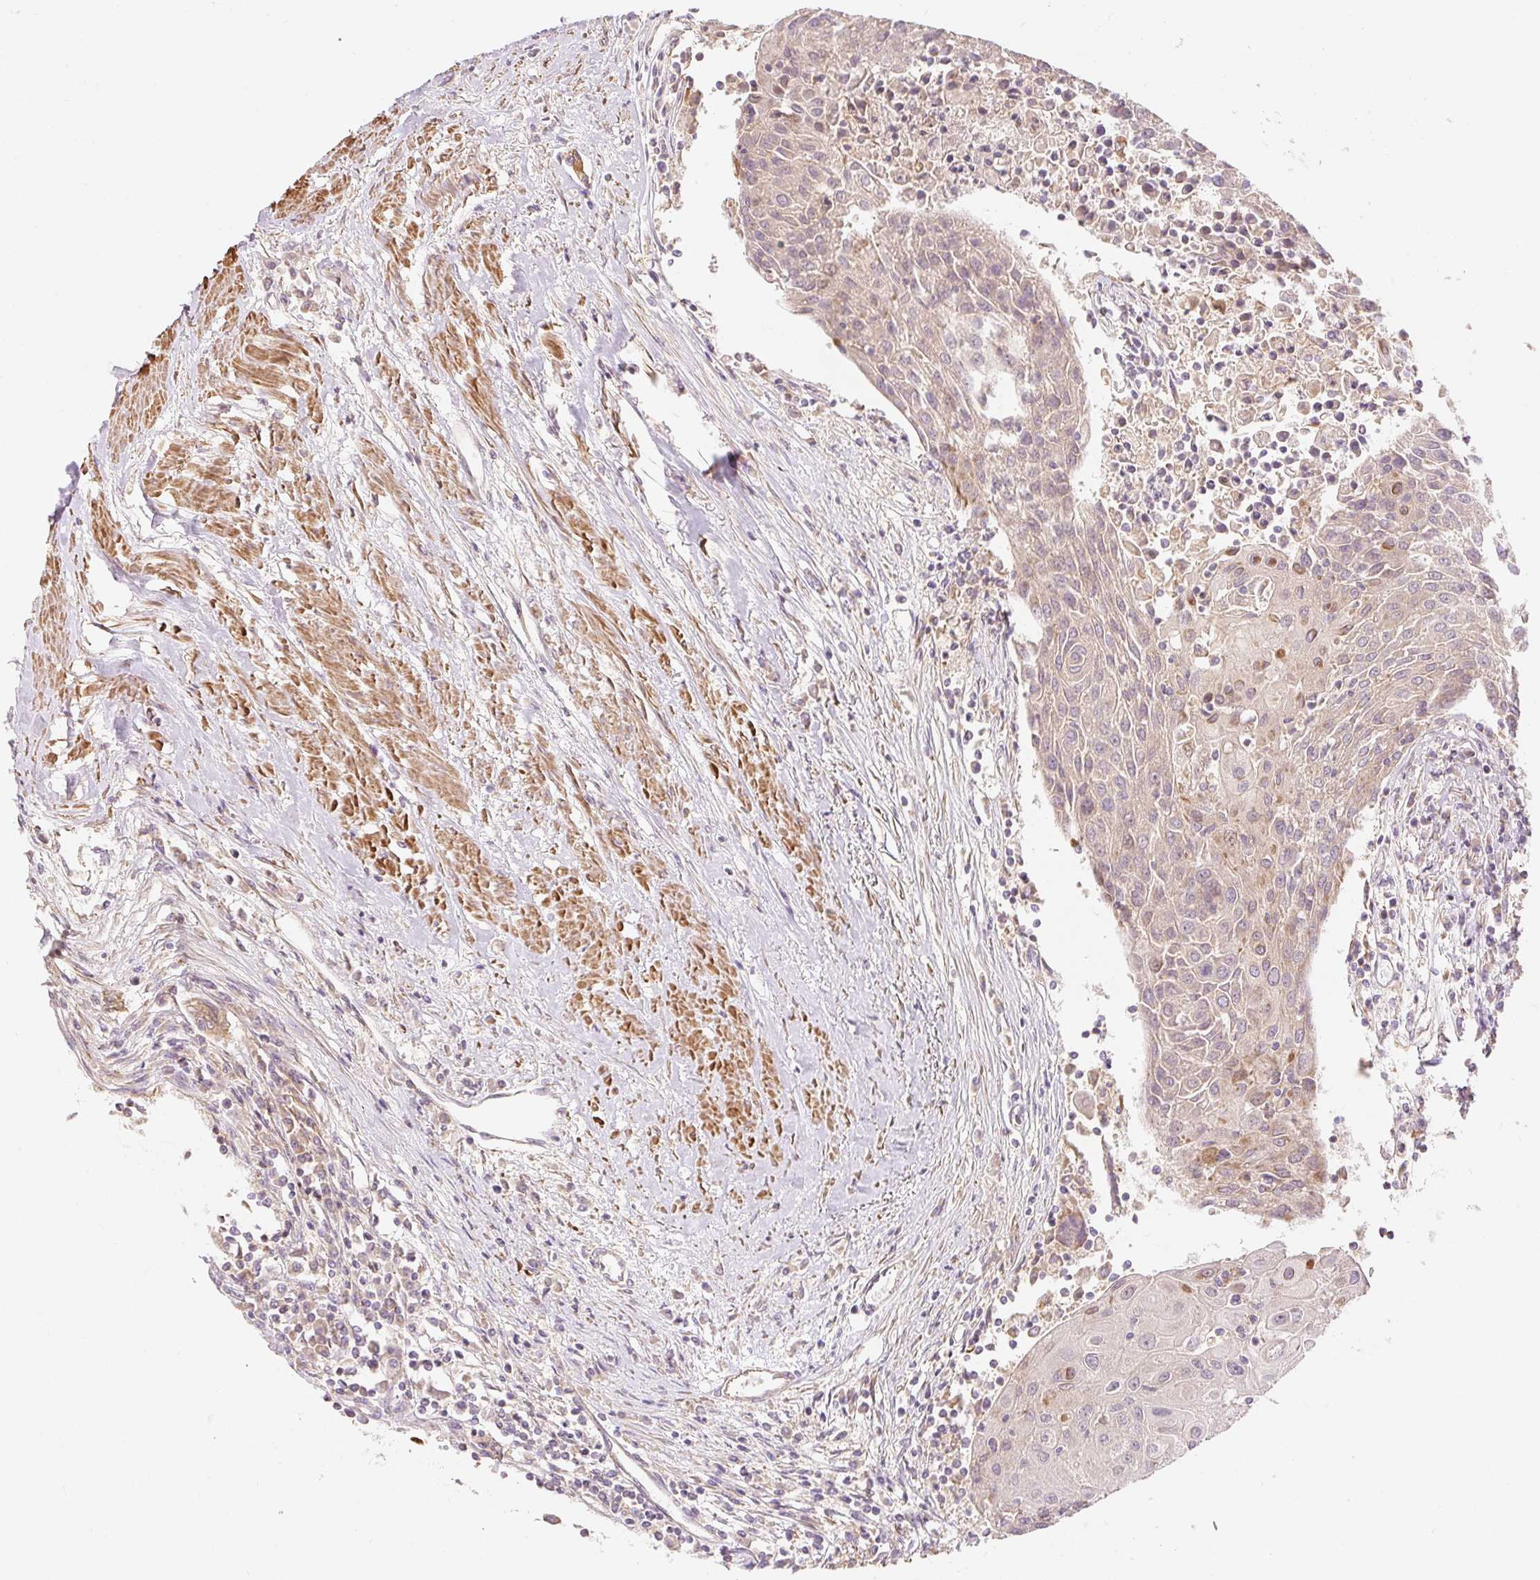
{"staining": {"intensity": "weak", "quantity": "<25%", "location": "cytoplasmic/membranous"}, "tissue": "urothelial cancer", "cell_type": "Tumor cells", "image_type": "cancer", "snomed": [{"axis": "morphology", "description": "Urothelial carcinoma, High grade"}, {"axis": "topography", "description": "Urinary bladder"}], "caption": "Tumor cells show no significant staining in high-grade urothelial carcinoma.", "gene": "EMC10", "patient": {"sex": "female", "age": 85}}